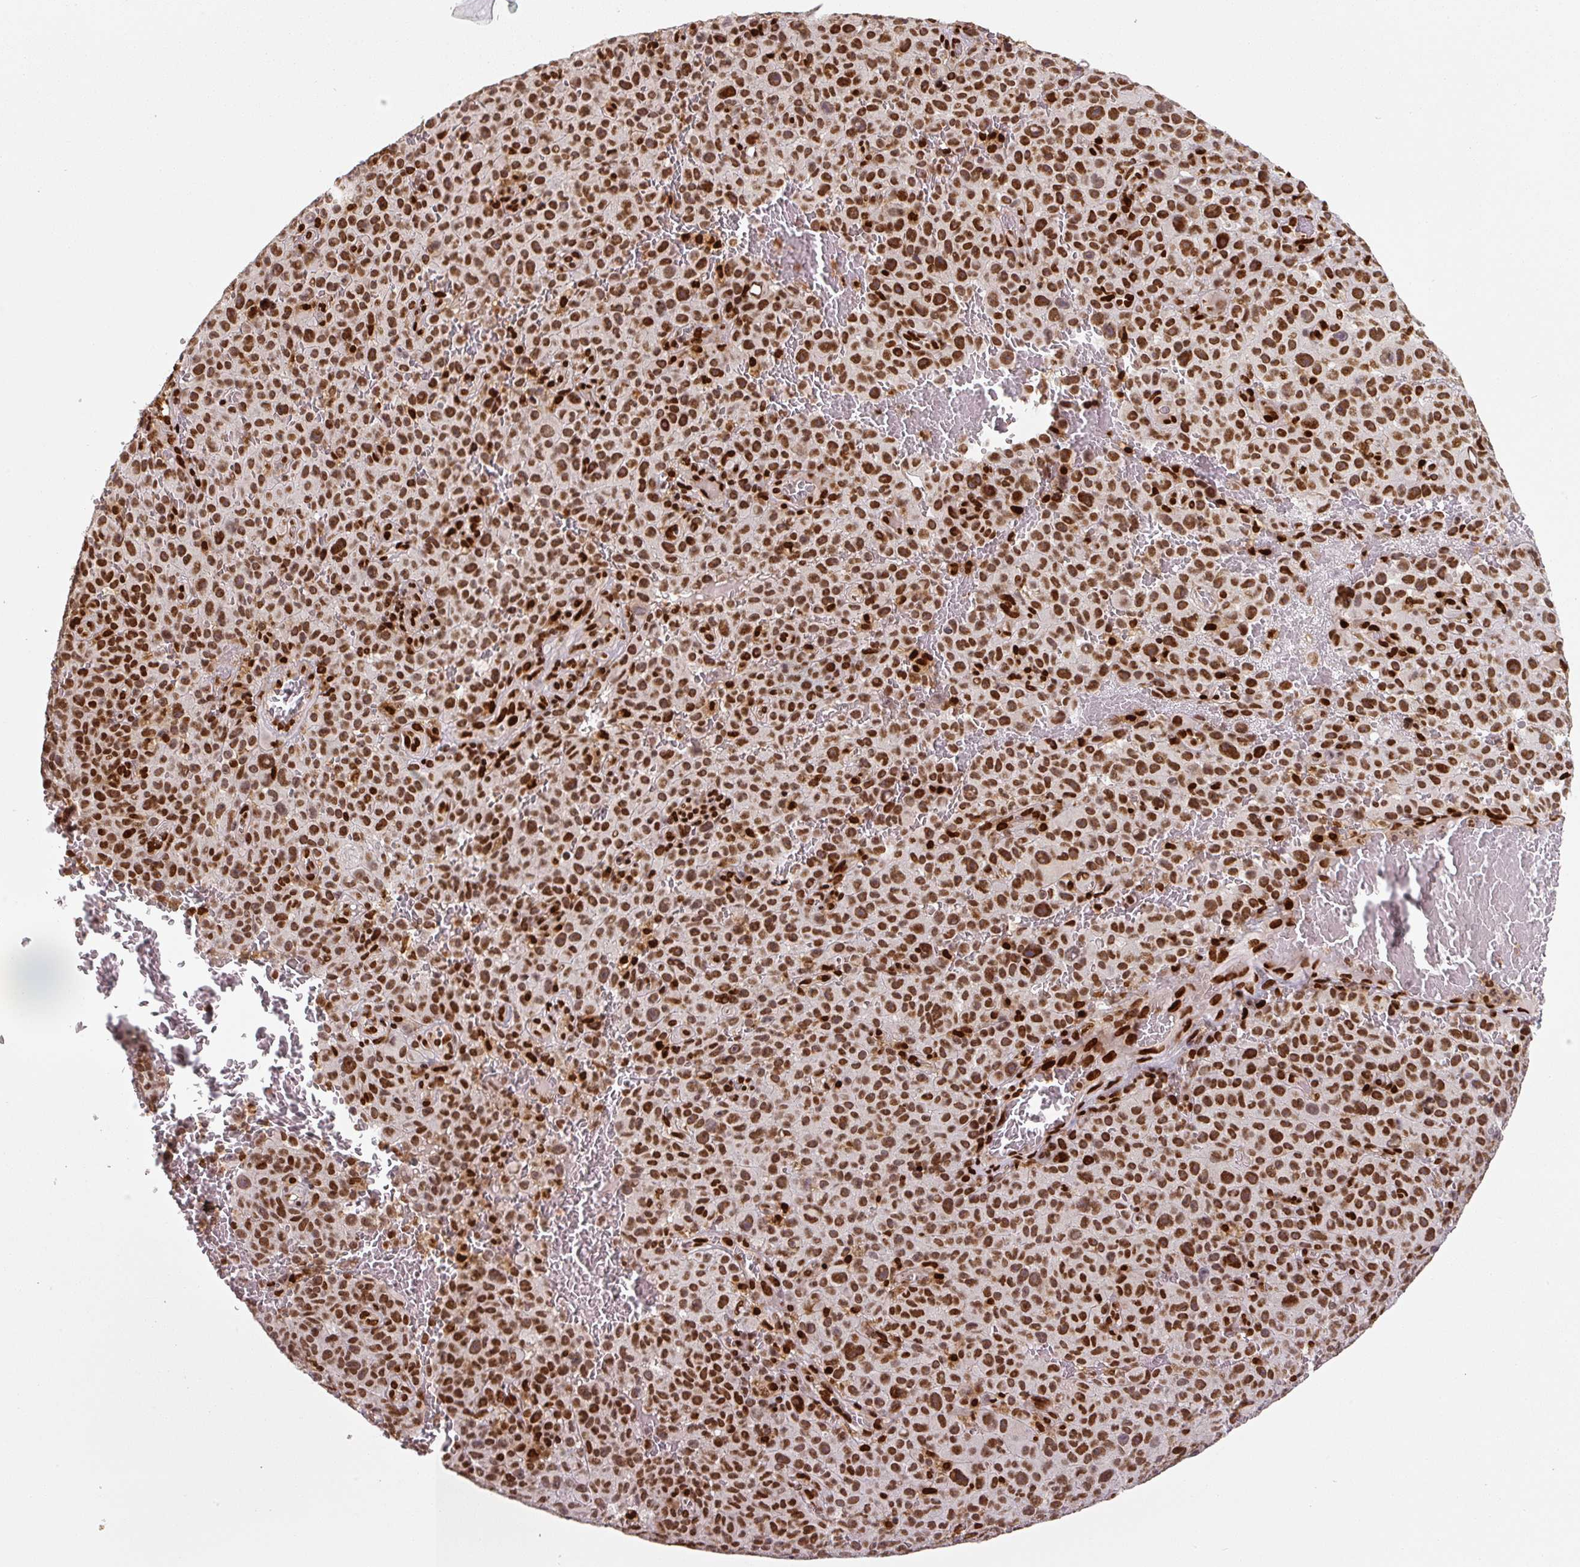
{"staining": {"intensity": "strong", "quantity": ">75%", "location": "nuclear"}, "tissue": "melanoma", "cell_type": "Tumor cells", "image_type": "cancer", "snomed": [{"axis": "morphology", "description": "Malignant melanoma, NOS"}, {"axis": "topography", "description": "Skin"}], "caption": "Tumor cells exhibit high levels of strong nuclear staining in about >75% of cells in melanoma. Nuclei are stained in blue.", "gene": "PYDC2", "patient": {"sex": "female", "age": 82}}